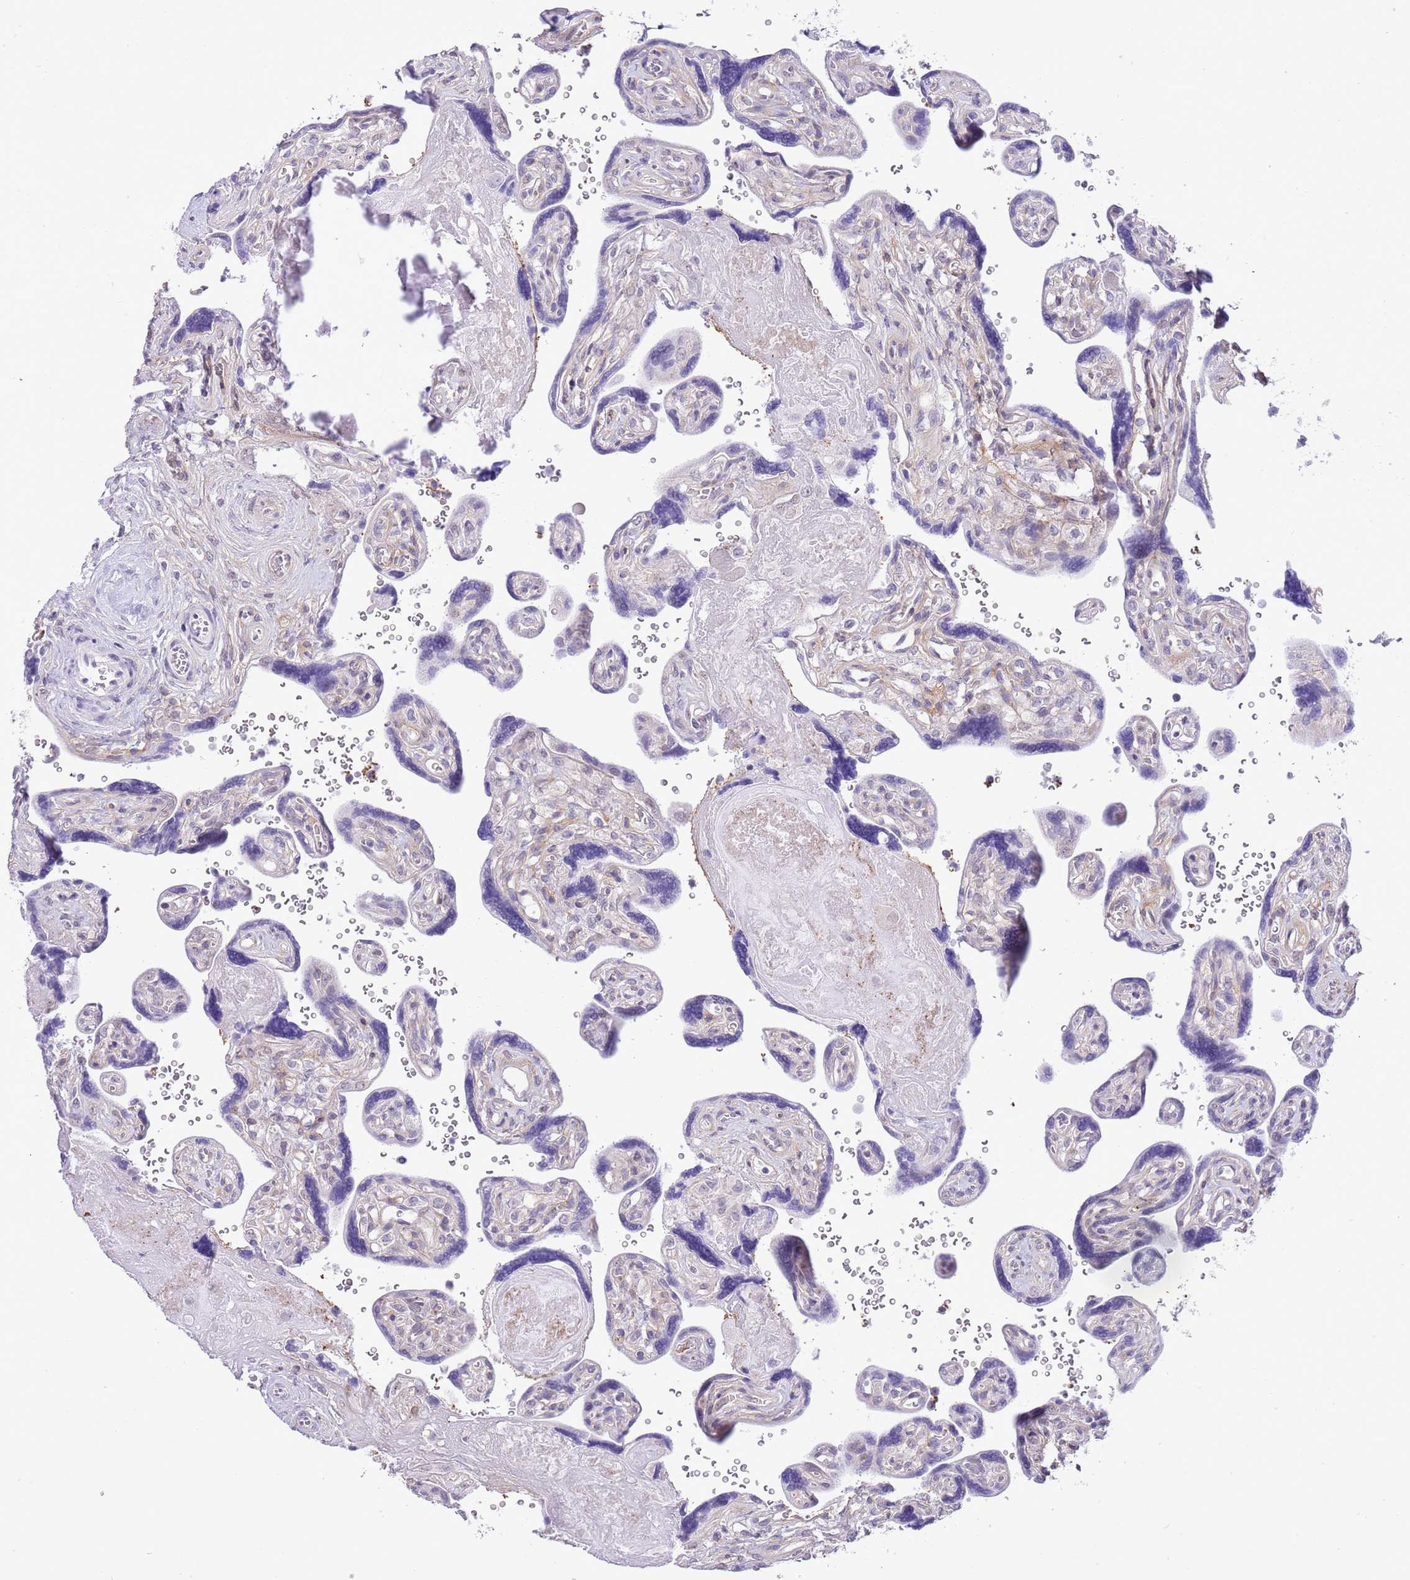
{"staining": {"intensity": "negative", "quantity": "none", "location": "none"}, "tissue": "placenta", "cell_type": "Trophoblastic cells", "image_type": "normal", "snomed": [{"axis": "morphology", "description": "Normal tissue, NOS"}, {"axis": "topography", "description": "Placenta"}], "caption": "This is a micrograph of immunohistochemistry (IHC) staining of unremarkable placenta, which shows no staining in trophoblastic cells.", "gene": "MIDN", "patient": {"sex": "female", "age": 39}}